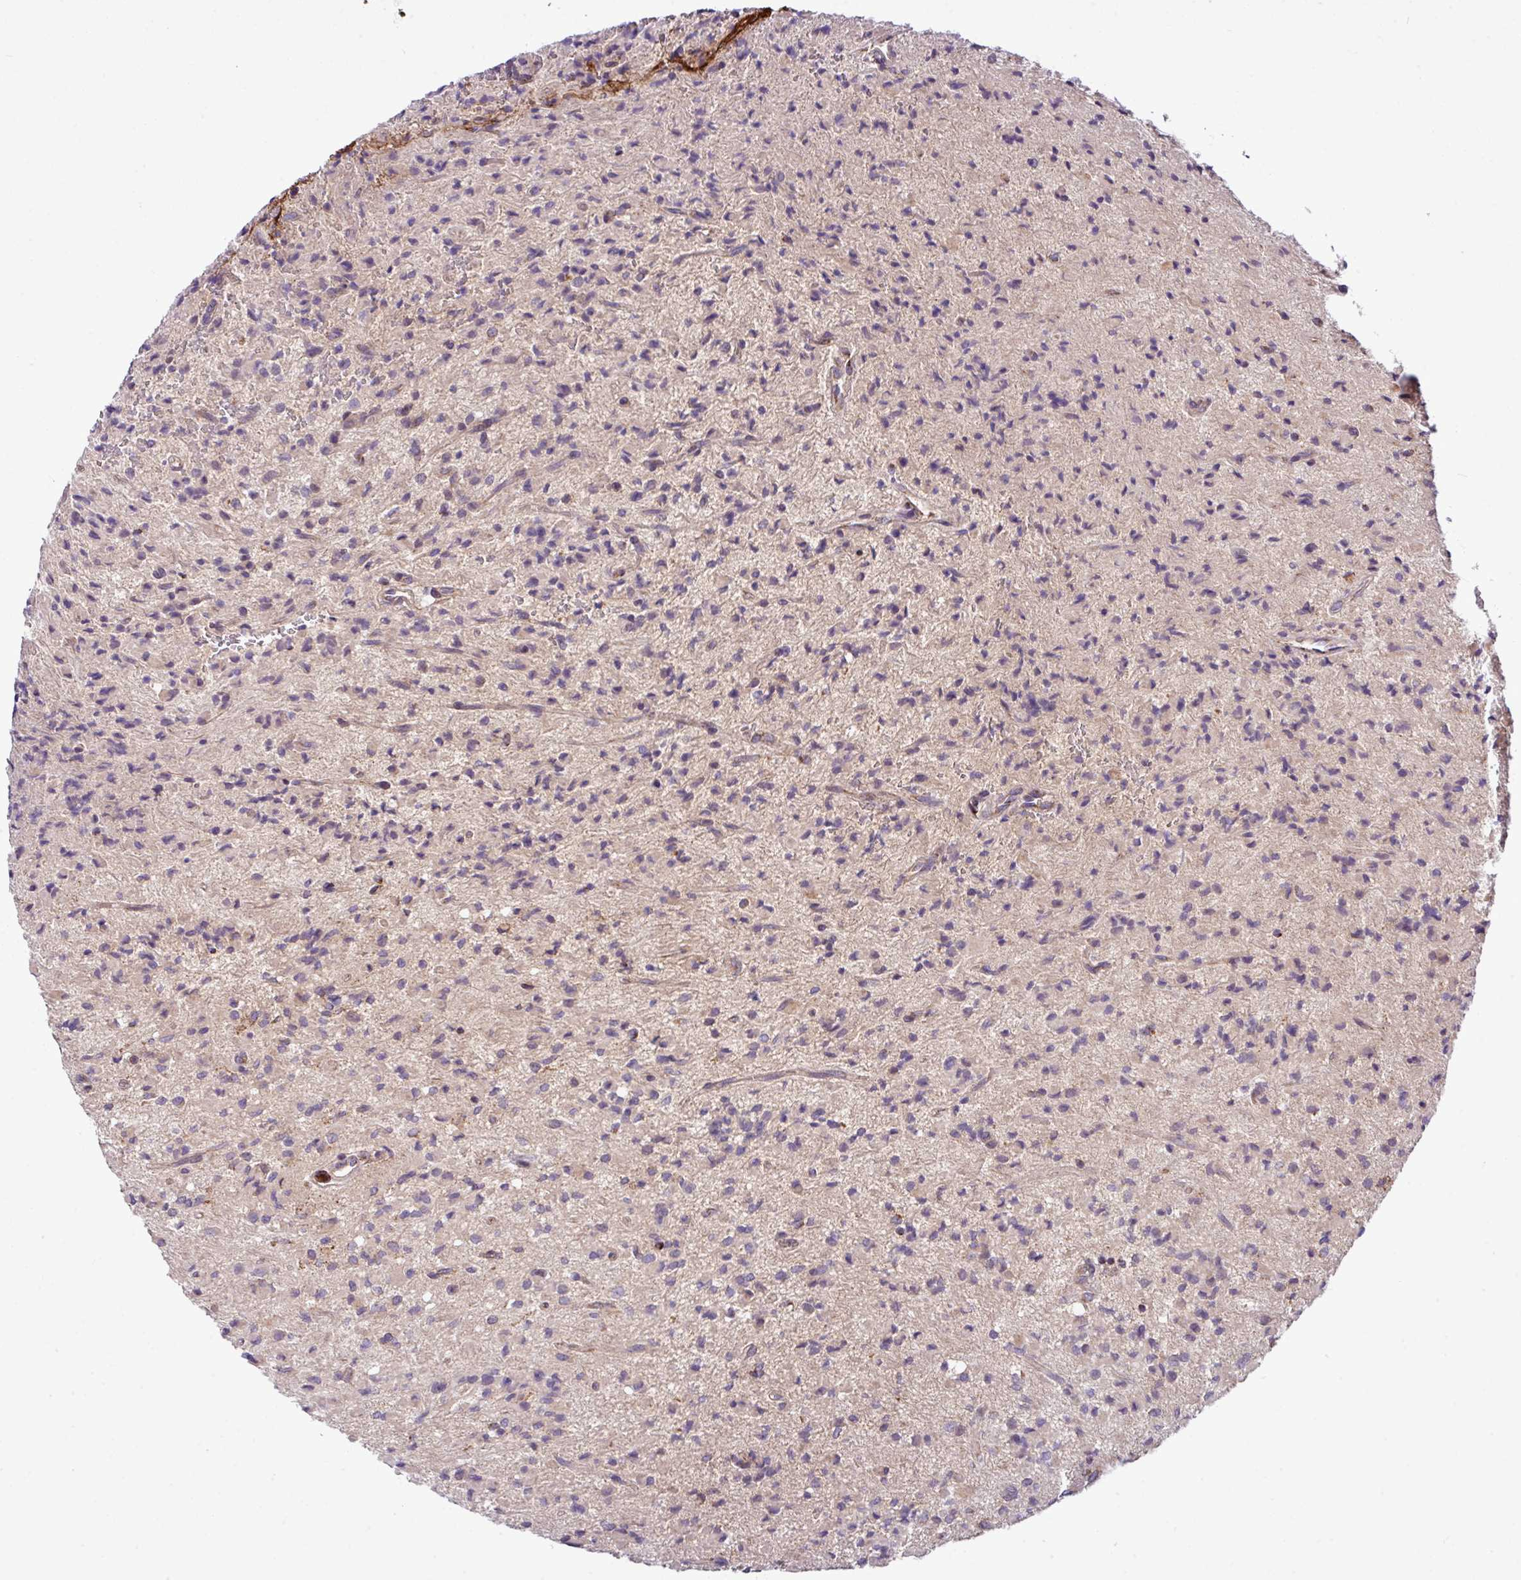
{"staining": {"intensity": "moderate", "quantity": "<25%", "location": "cytoplasmic/membranous"}, "tissue": "glioma", "cell_type": "Tumor cells", "image_type": "cancer", "snomed": [{"axis": "morphology", "description": "Glioma, malignant, Low grade"}, {"axis": "topography", "description": "Brain"}], "caption": "Glioma was stained to show a protein in brown. There is low levels of moderate cytoplasmic/membranous expression in about <25% of tumor cells. Nuclei are stained in blue.", "gene": "ZNF569", "patient": {"sex": "female", "age": 33}}